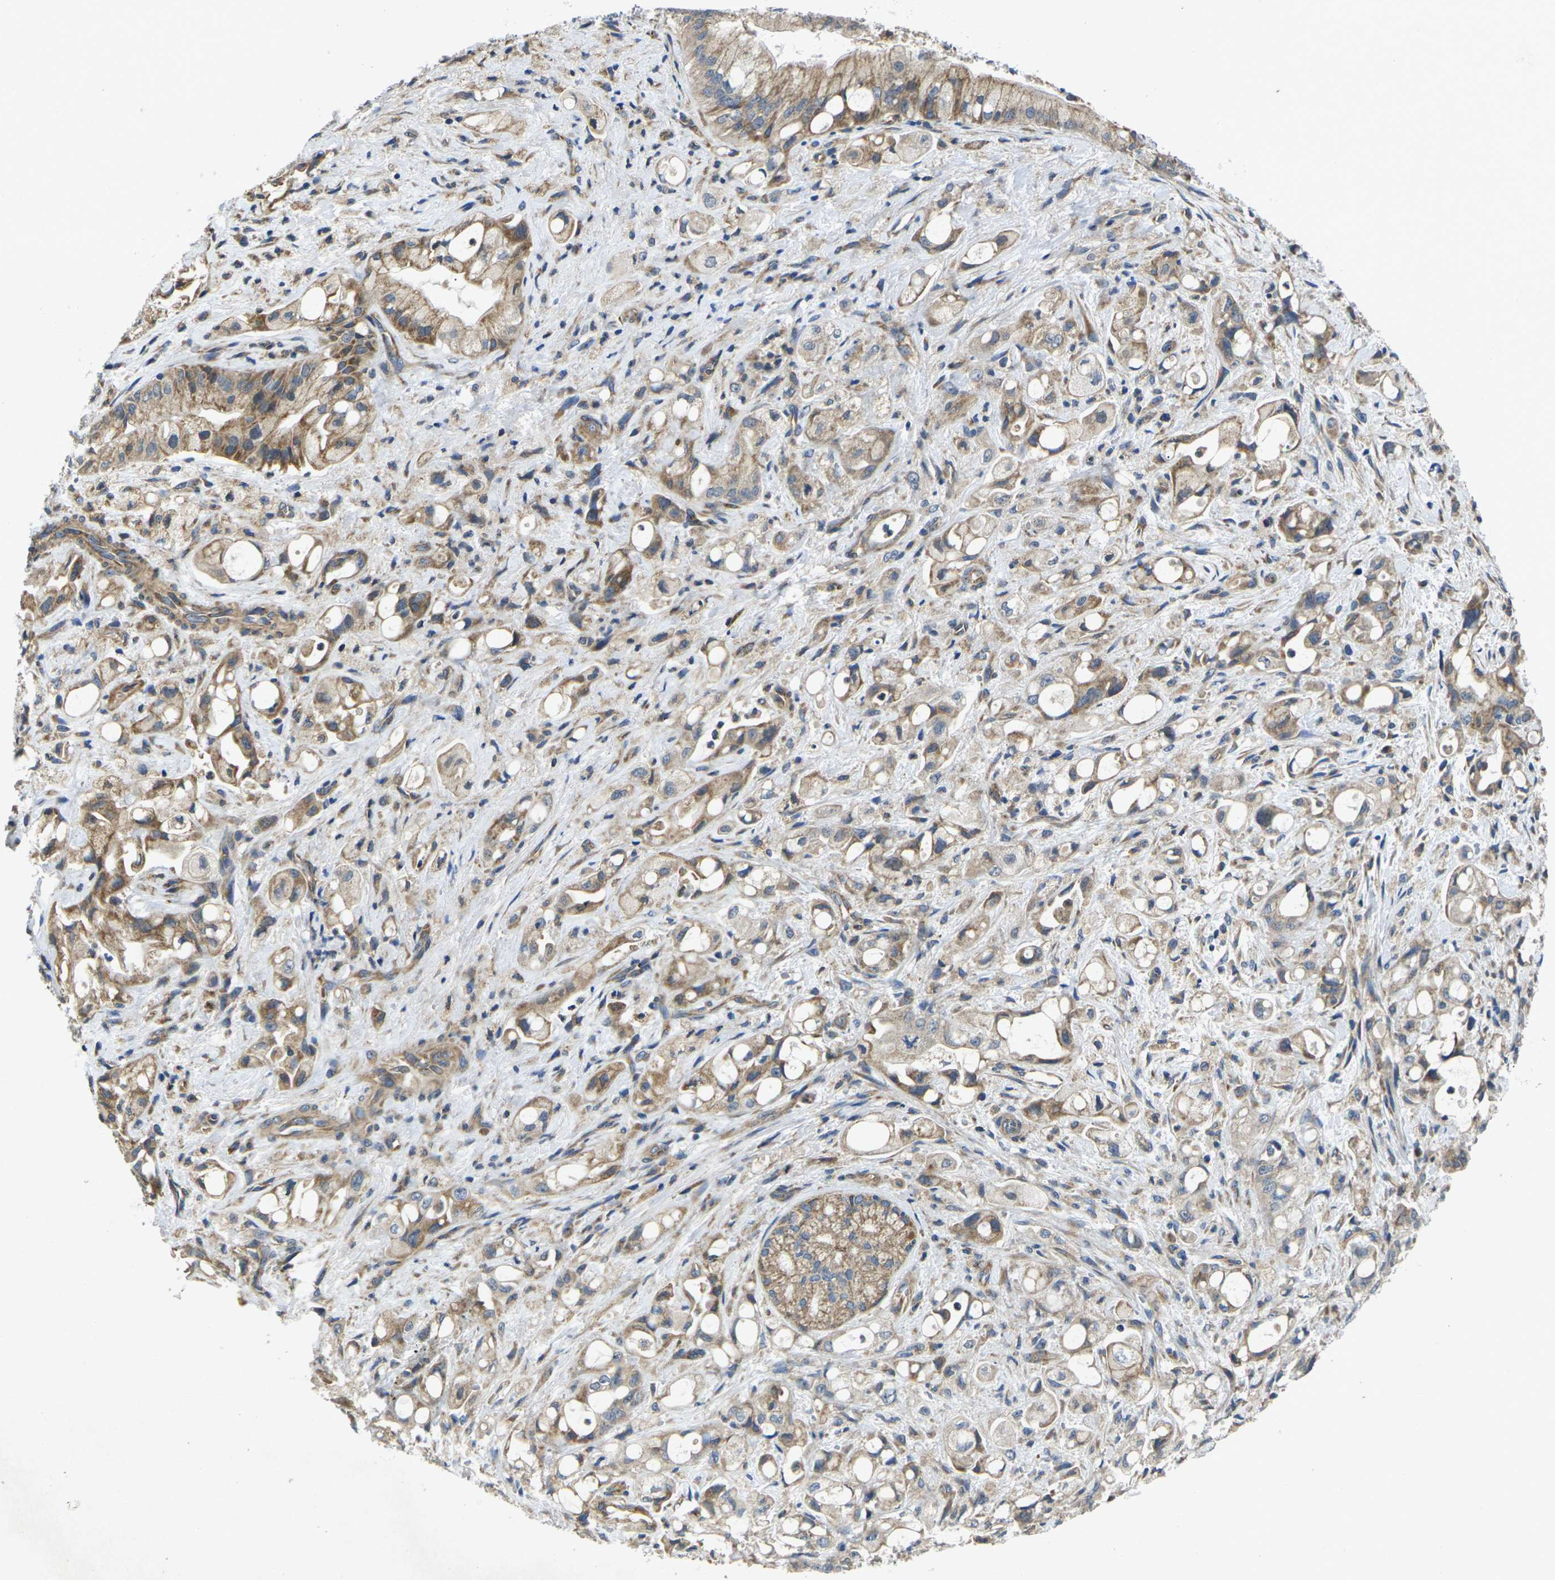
{"staining": {"intensity": "moderate", "quantity": "25%-75%", "location": "cytoplasmic/membranous"}, "tissue": "pancreatic cancer", "cell_type": "Tumor cells", "image_type": "cancer", "snomed": [{"axis": "morphology", "description": "Adenocarcinoma, NOS"}, {"axis": "topography", "description": "Pancreas"}], "caption": "Moderate cytoplasmic/membranous staining for a protein is identified in approximately 25%-75% of tumor cells of pancreatic cancer (adenocarcinoma) using immunohistochemistry (IHC).", "gene": "KIF1B", "patient": {"sex": "male", "age": 79}}